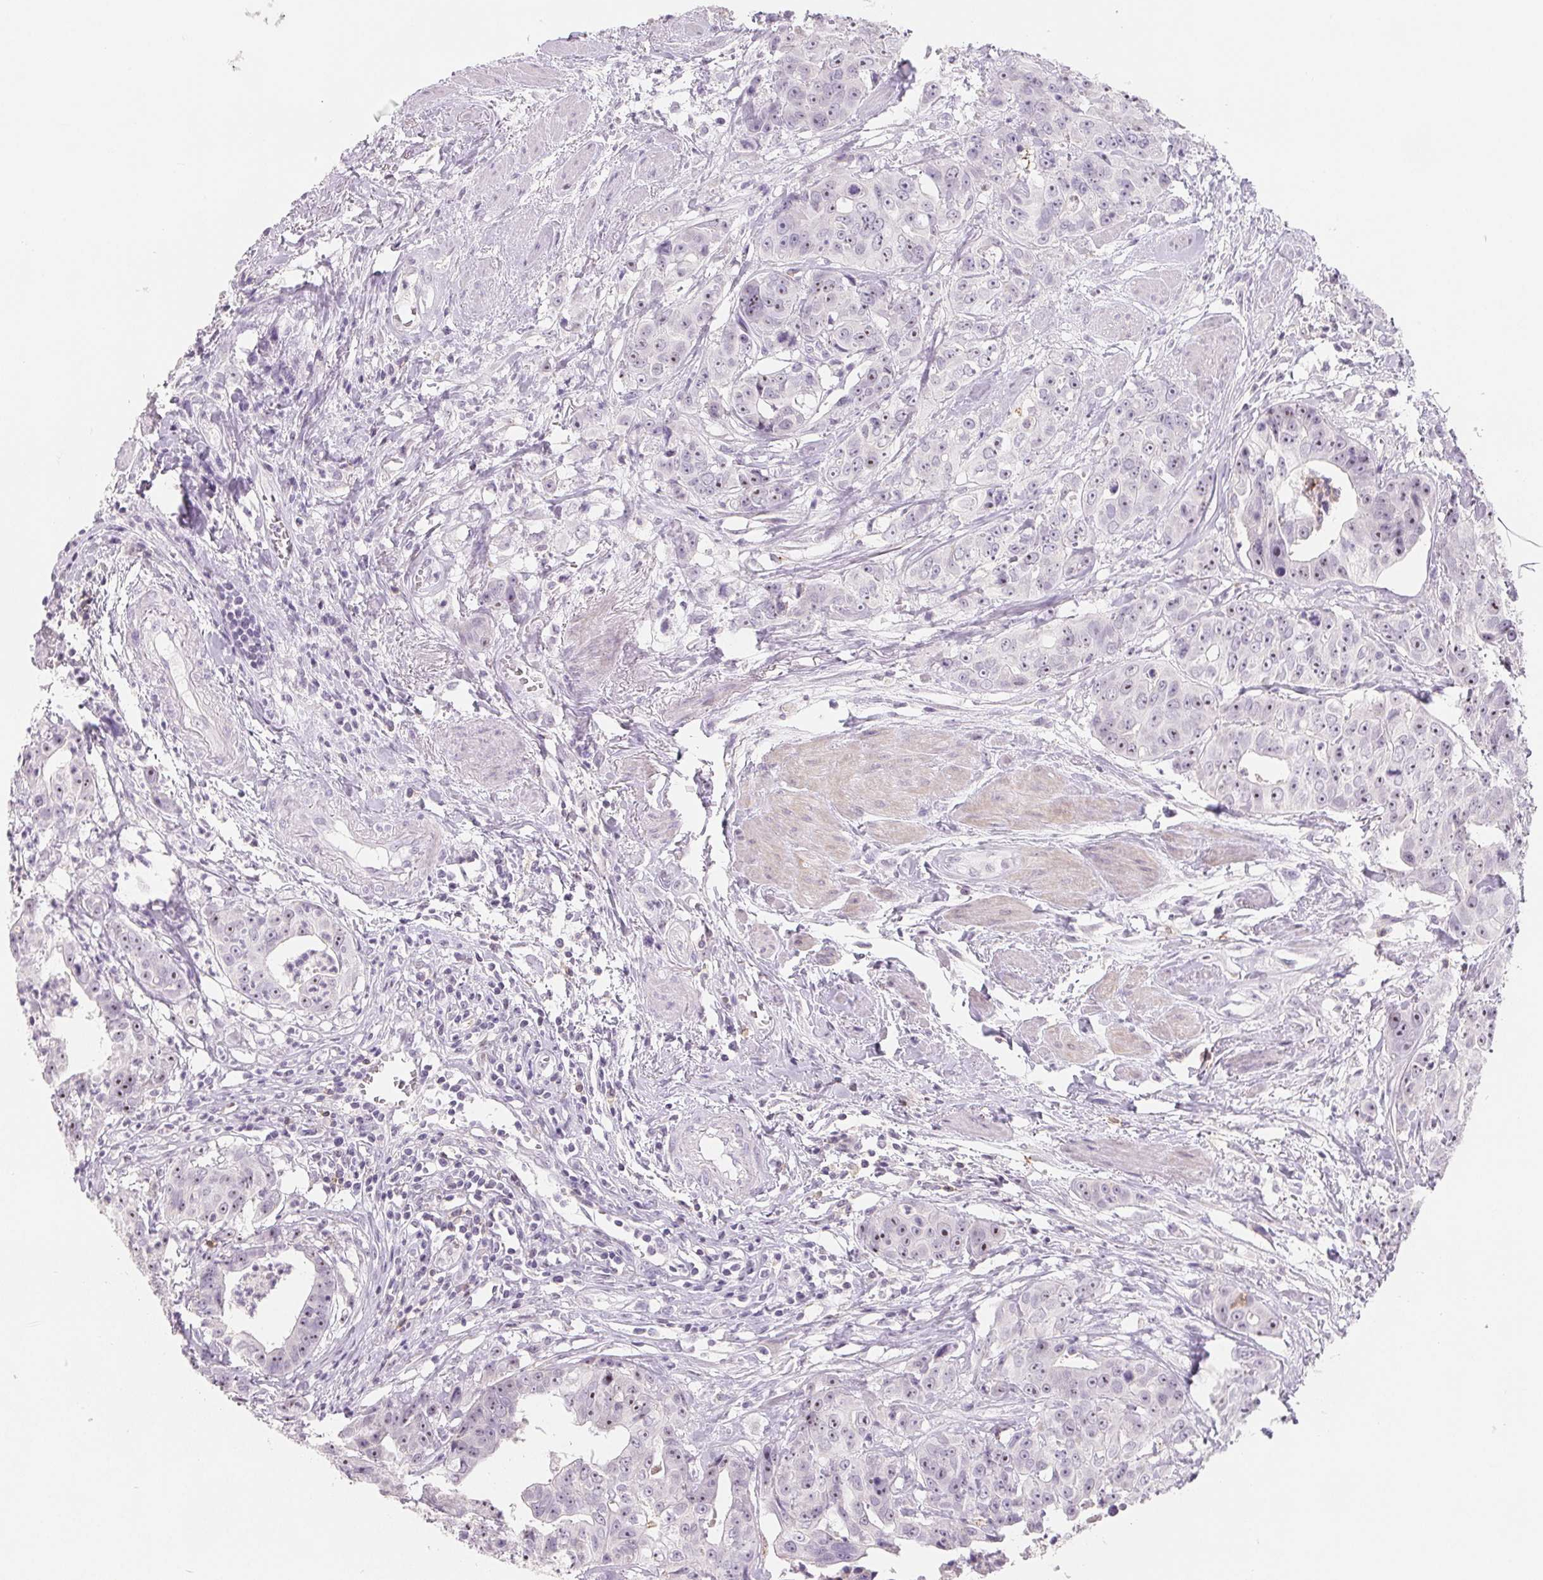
{"staining": {"intensity": "negative", "quantity": "none", "location": "none"}, "tissue": "colorectal cancer", "cell_type": "Tumor cells", "image_type": "cancer", "snomed": [{"axis": "morphology", "description": "Adenocarcinoma, NOS"}, {"axis": "topography", "description": "Rectum"}], "caption": "An immunohistochemistry (IHC) photomicrograph of colorectal cancer (adenocarcinoma) is shown. There is no staining in tumor cells of colorectal cancer (adenocarcinoma).", "gene": "CD69", "patient": {"sex": "female", "age": 62}}